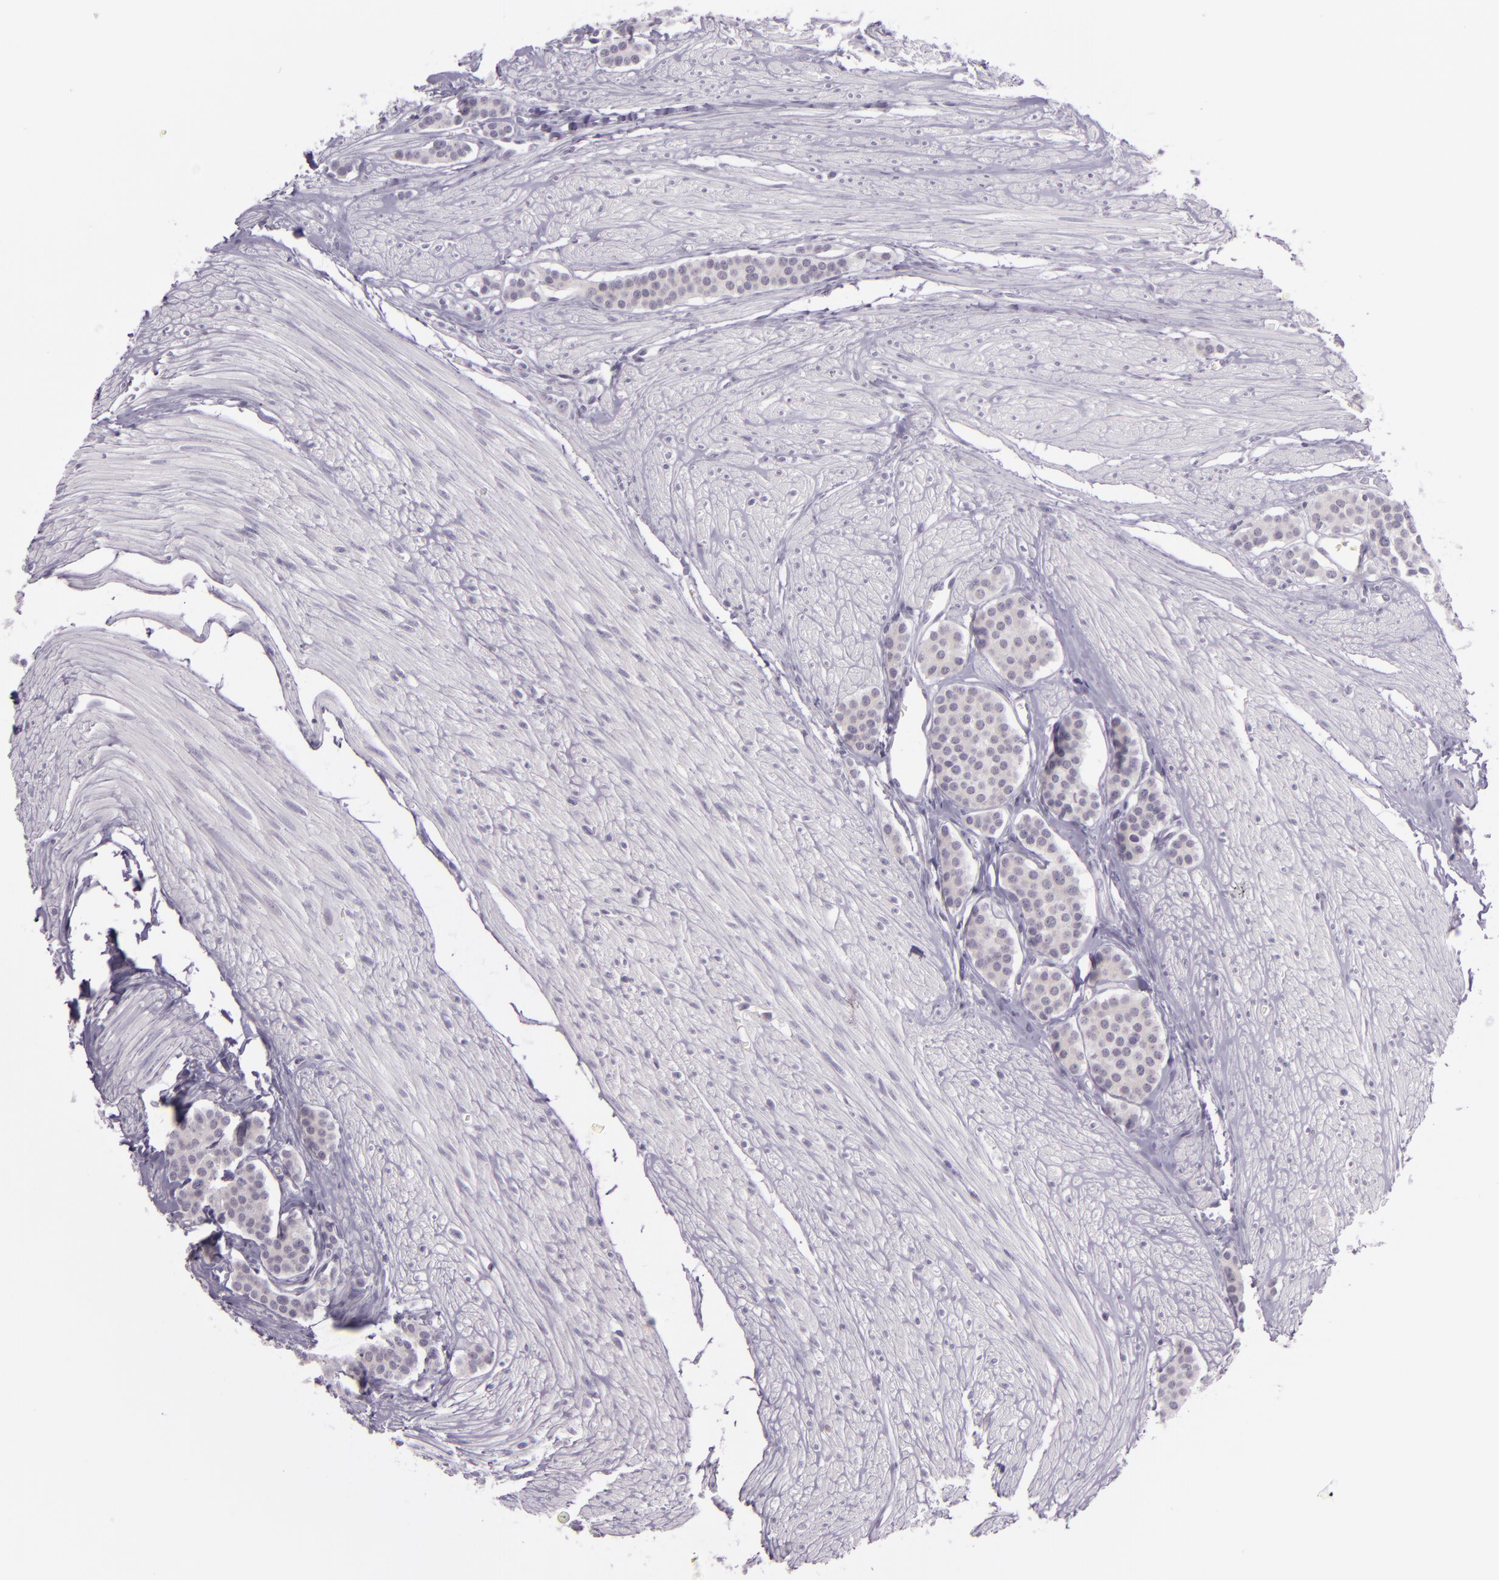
{"staining": {"intensity": "negative", "quantity": "none", "location": "none"}, "tissue": "carcinoid", "cell_type": "Tumor cells", "image_type": "cancer", "snomed": [{"axis": "morphology", "description": "Carcinoid, malignant, NOS"}, {"axis": "topography", "description": "Small intestine"}], "caption": "Histopathology image shows no significant protein staining in tumor cells of carcinoid.", "gene": "CHEK2", "patient": {"sex": "male", "age": 60}}